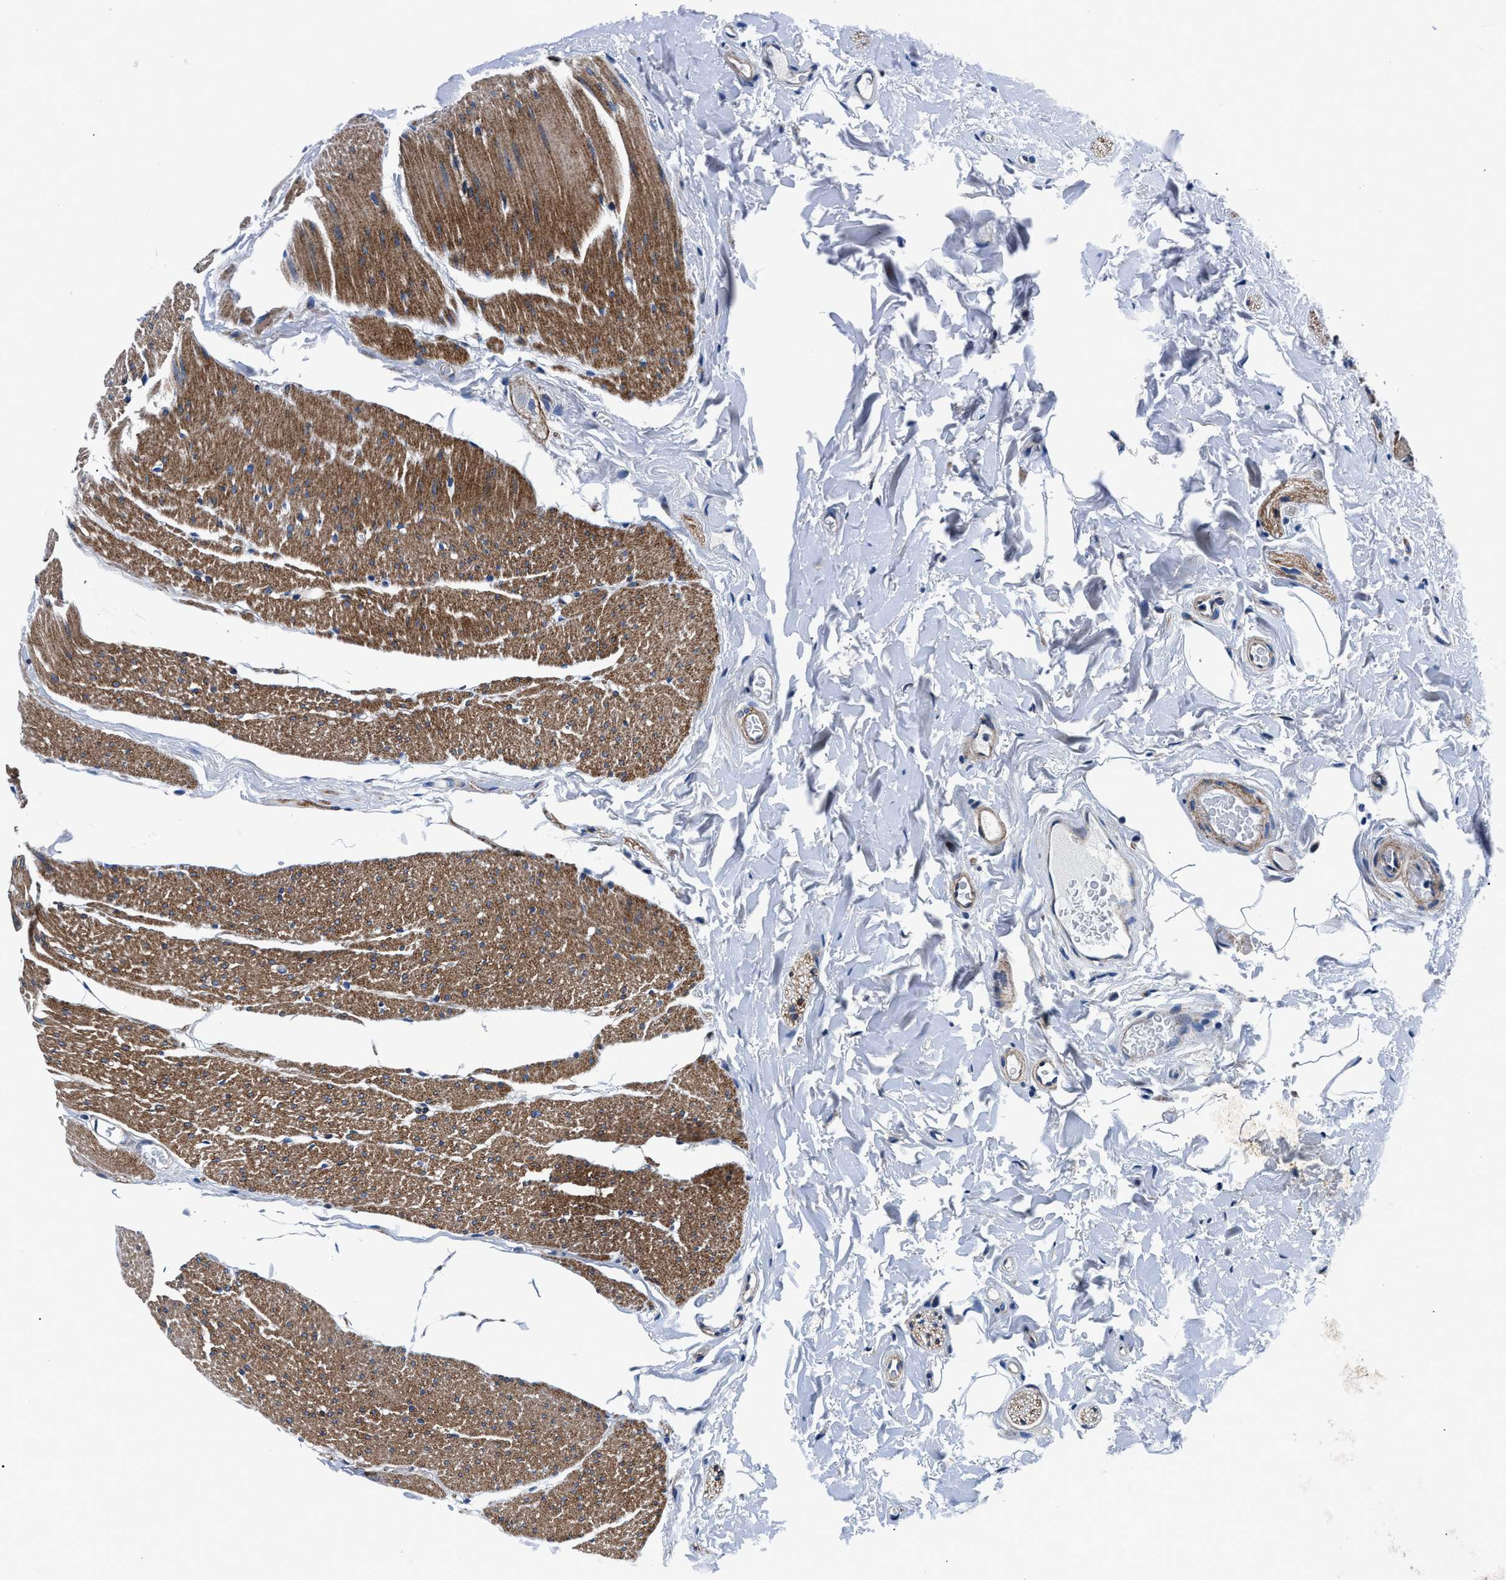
{"staining": {"intensity": "weak", "quantity": ">75%", "location": "cytoplasmic/membranous"}, "tissue": "colon", "cell_type": "Endothelial cells", "image_type": "normal", "snomed": [{"axis": "morphology", "description": "Normal tissue, NOS"}, {"axis": "topography", "description": "Colon"}], "caption": "The micrograph displays a brown stain indicating the presence of a protein in the cytoplasmic/membranous of endothelial cells in colon.", "gene": "DAG1", "patient": {"sex": "female", "age": 80}}